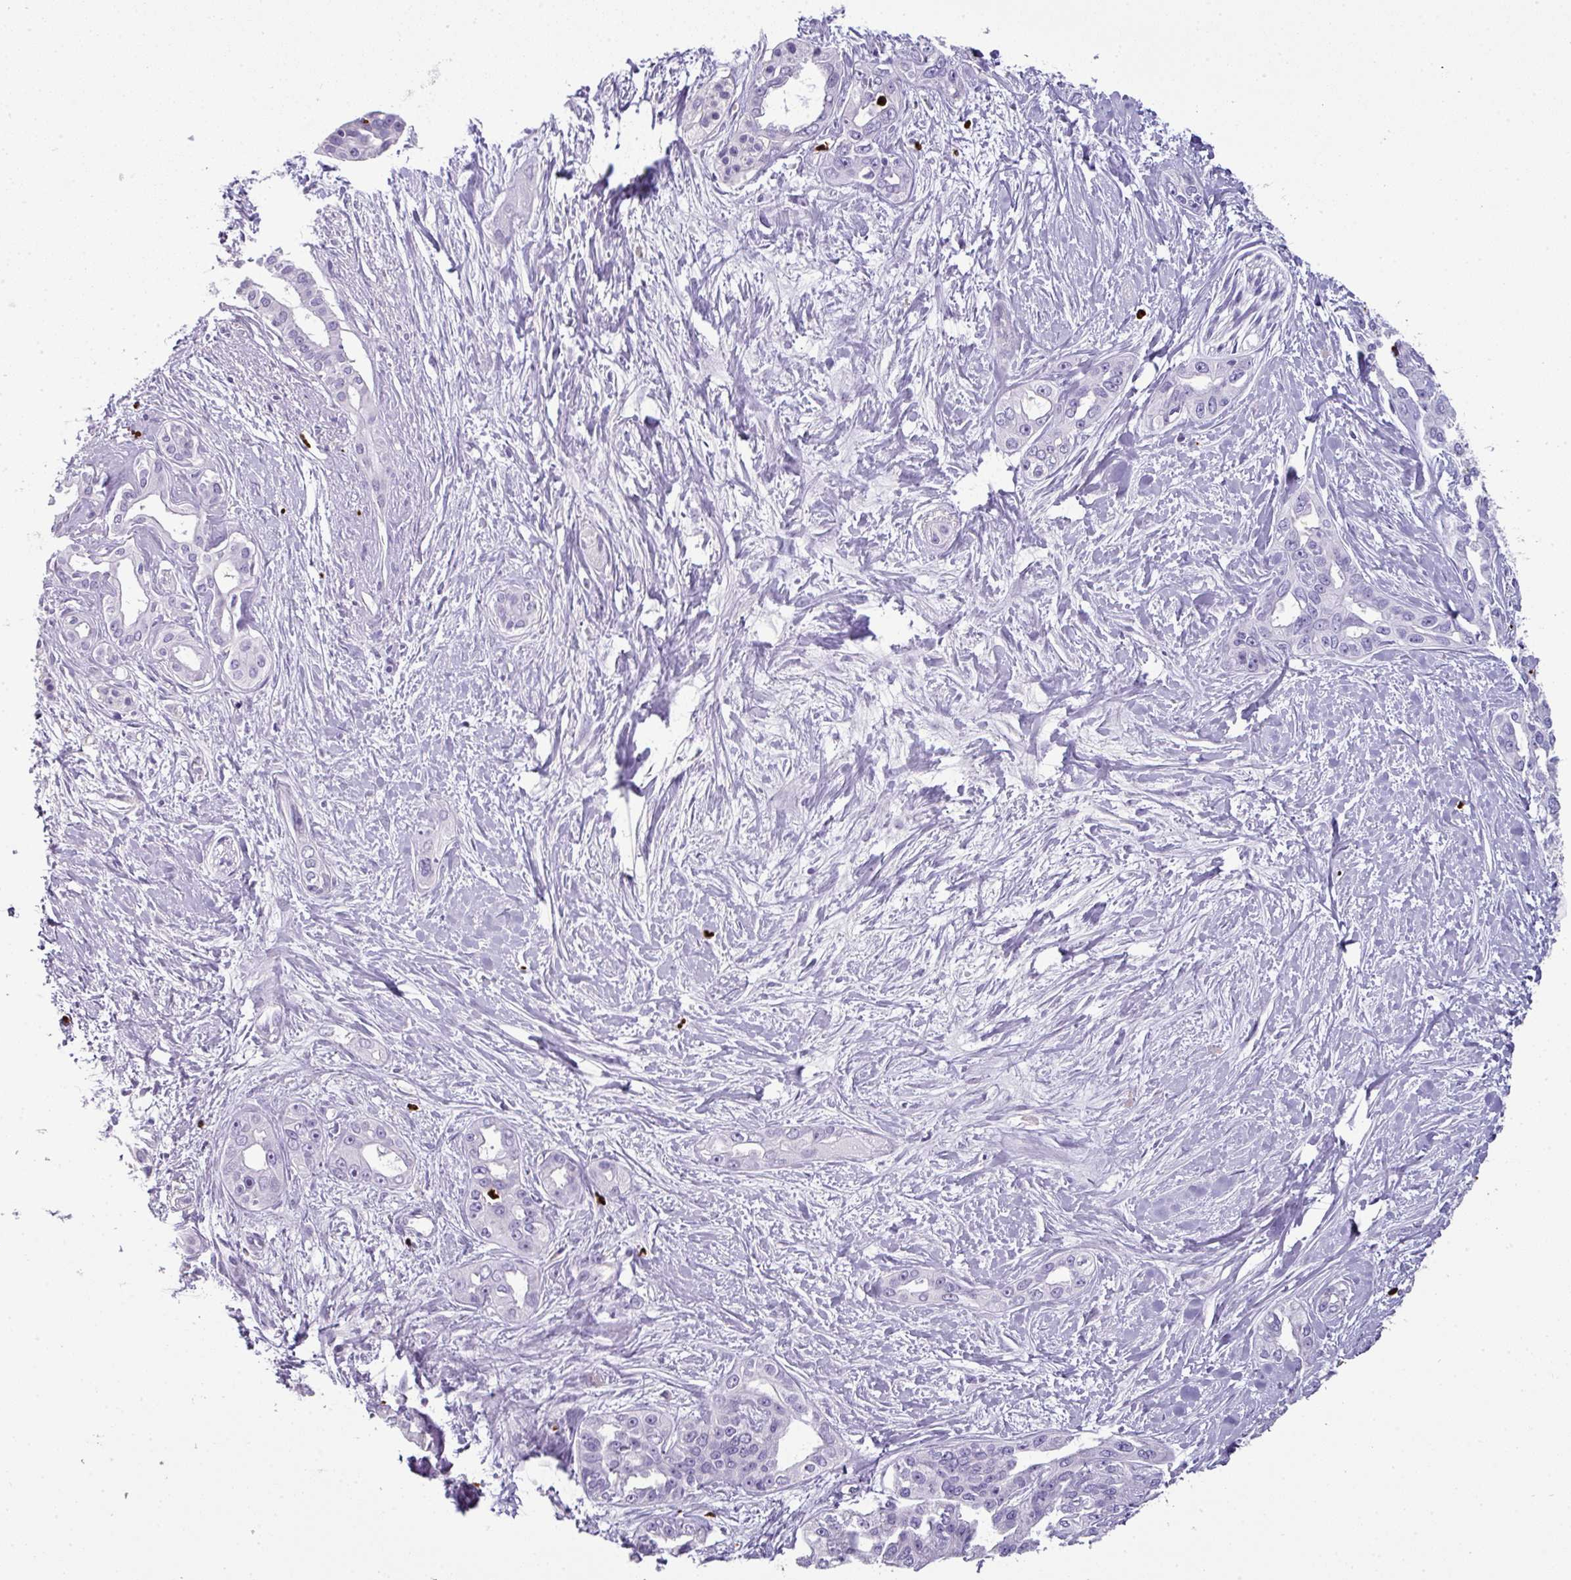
{"staining": {"intensity": "negative", "quantity": "none", "location": "none"}, "tissue": "pancreatic cancer", "cell_type": "Tumor cells", "image_type": "cancer", "snomed": [{"axis": "morphology", "description": "Adenocarcinoma, NOS"}, {"axis": "topography", "description": "Pancreas"}], "caption": "Tumor cells are negative for brown protein staining in pancreatic cancer (adenocarcinoma). Nuclei are stained in blue.", "gene": "CTSG", "patient": {"sex": "female", "age": 50}}